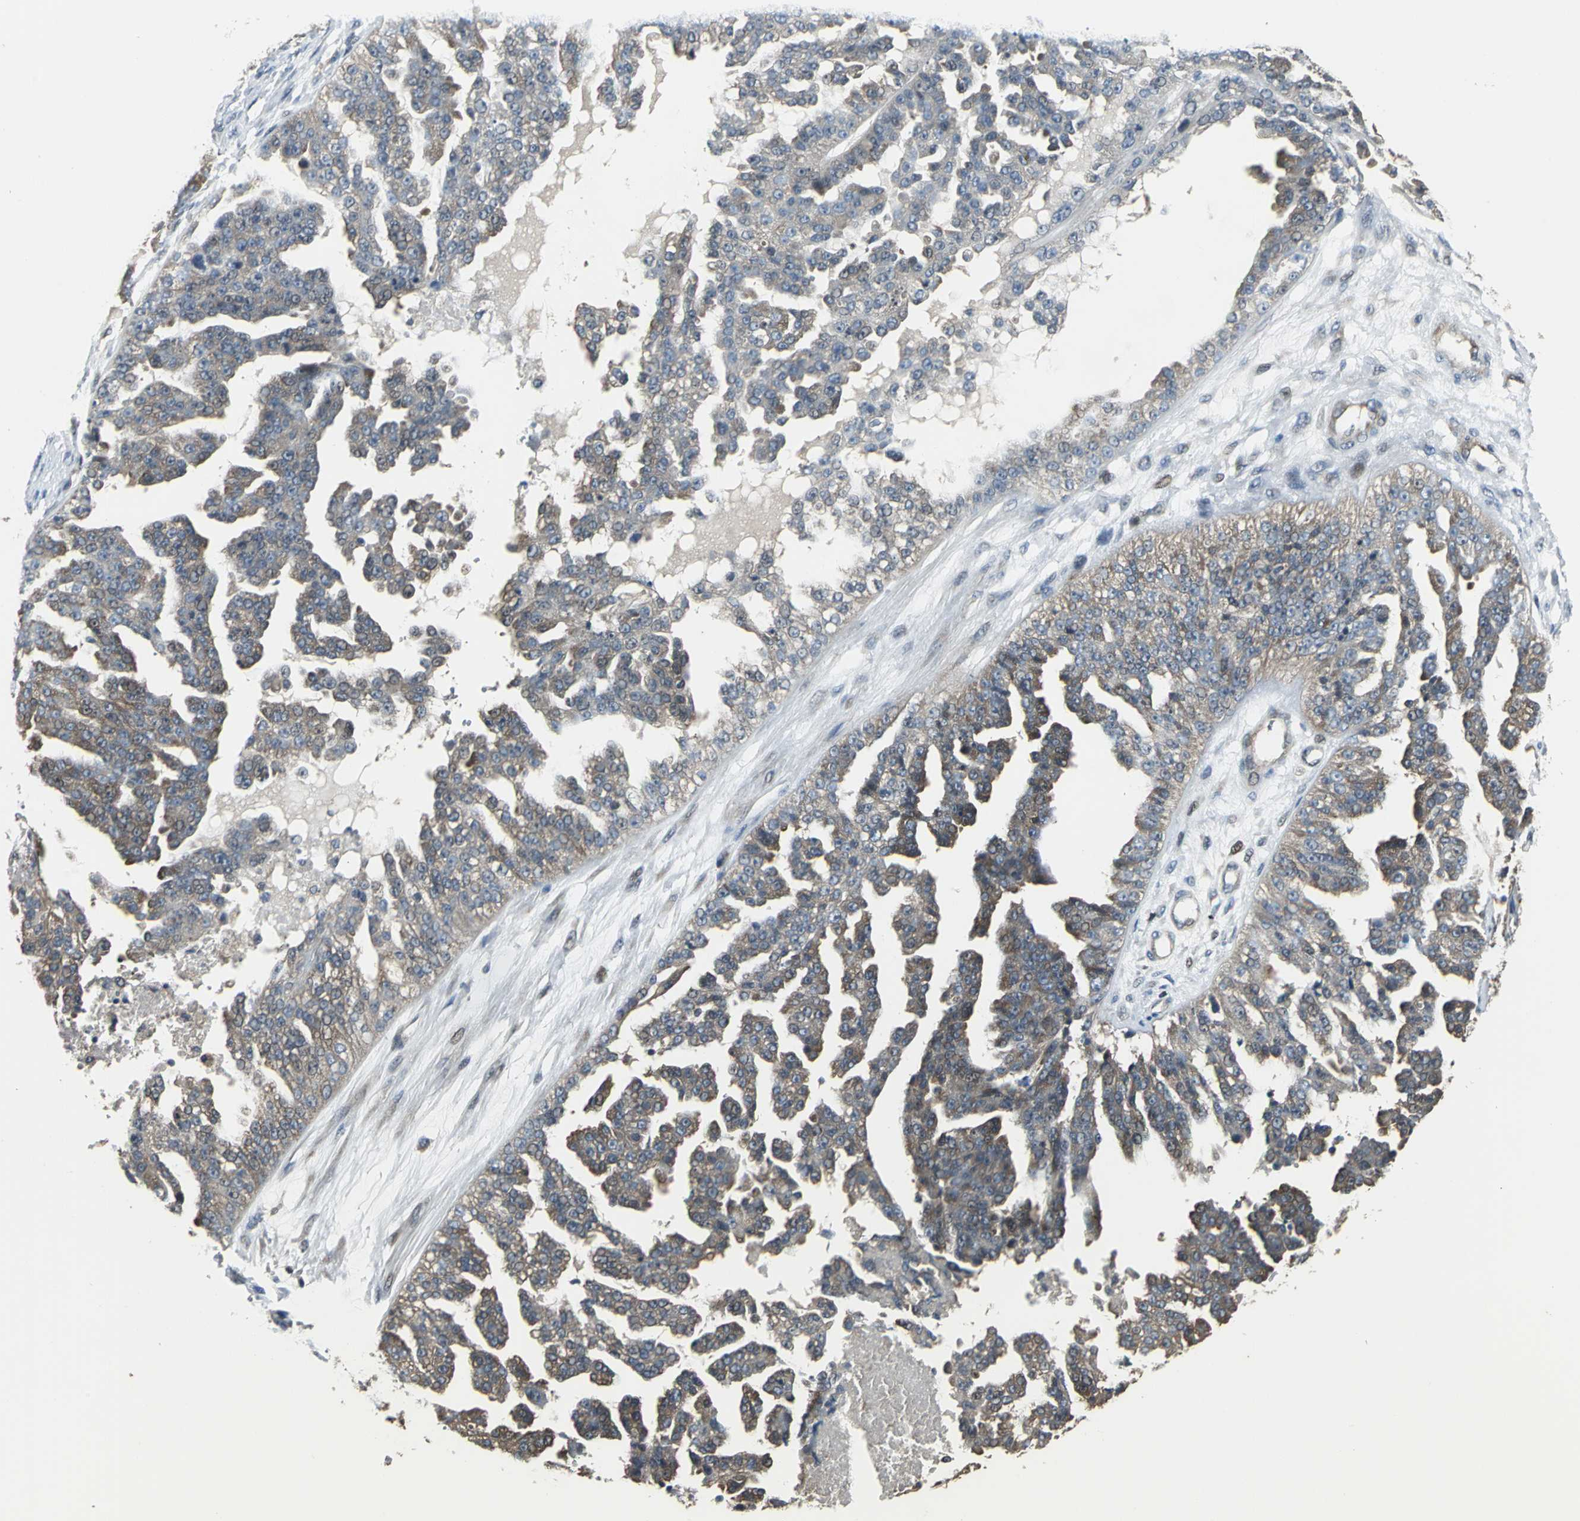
{"staining": {"intensity": "moderate", "quantity": "25%-75%", "location": "cytoplasmic/membranous"}, "tissue": "ovarian cancer", "cell_type": "Tumor cells", "image_type": "cancer", "snomed": [{"axis": "morphology", "description": "Carcinoma, NOS"}, {"axis": "topography", "description": "Soft tissue"}, {"axis": "topography", "description": "Ovary"}], "caption": "Moderate cytoplasmic/membranous protein positivity is seen in approximately 25%-75% of tumor cells in ovarian cancer (carcinoma). (IHC, brightfield microscopy, high magnification).", "gene": "PFDN1", "patient": {"sex": "female", "age": 54}}